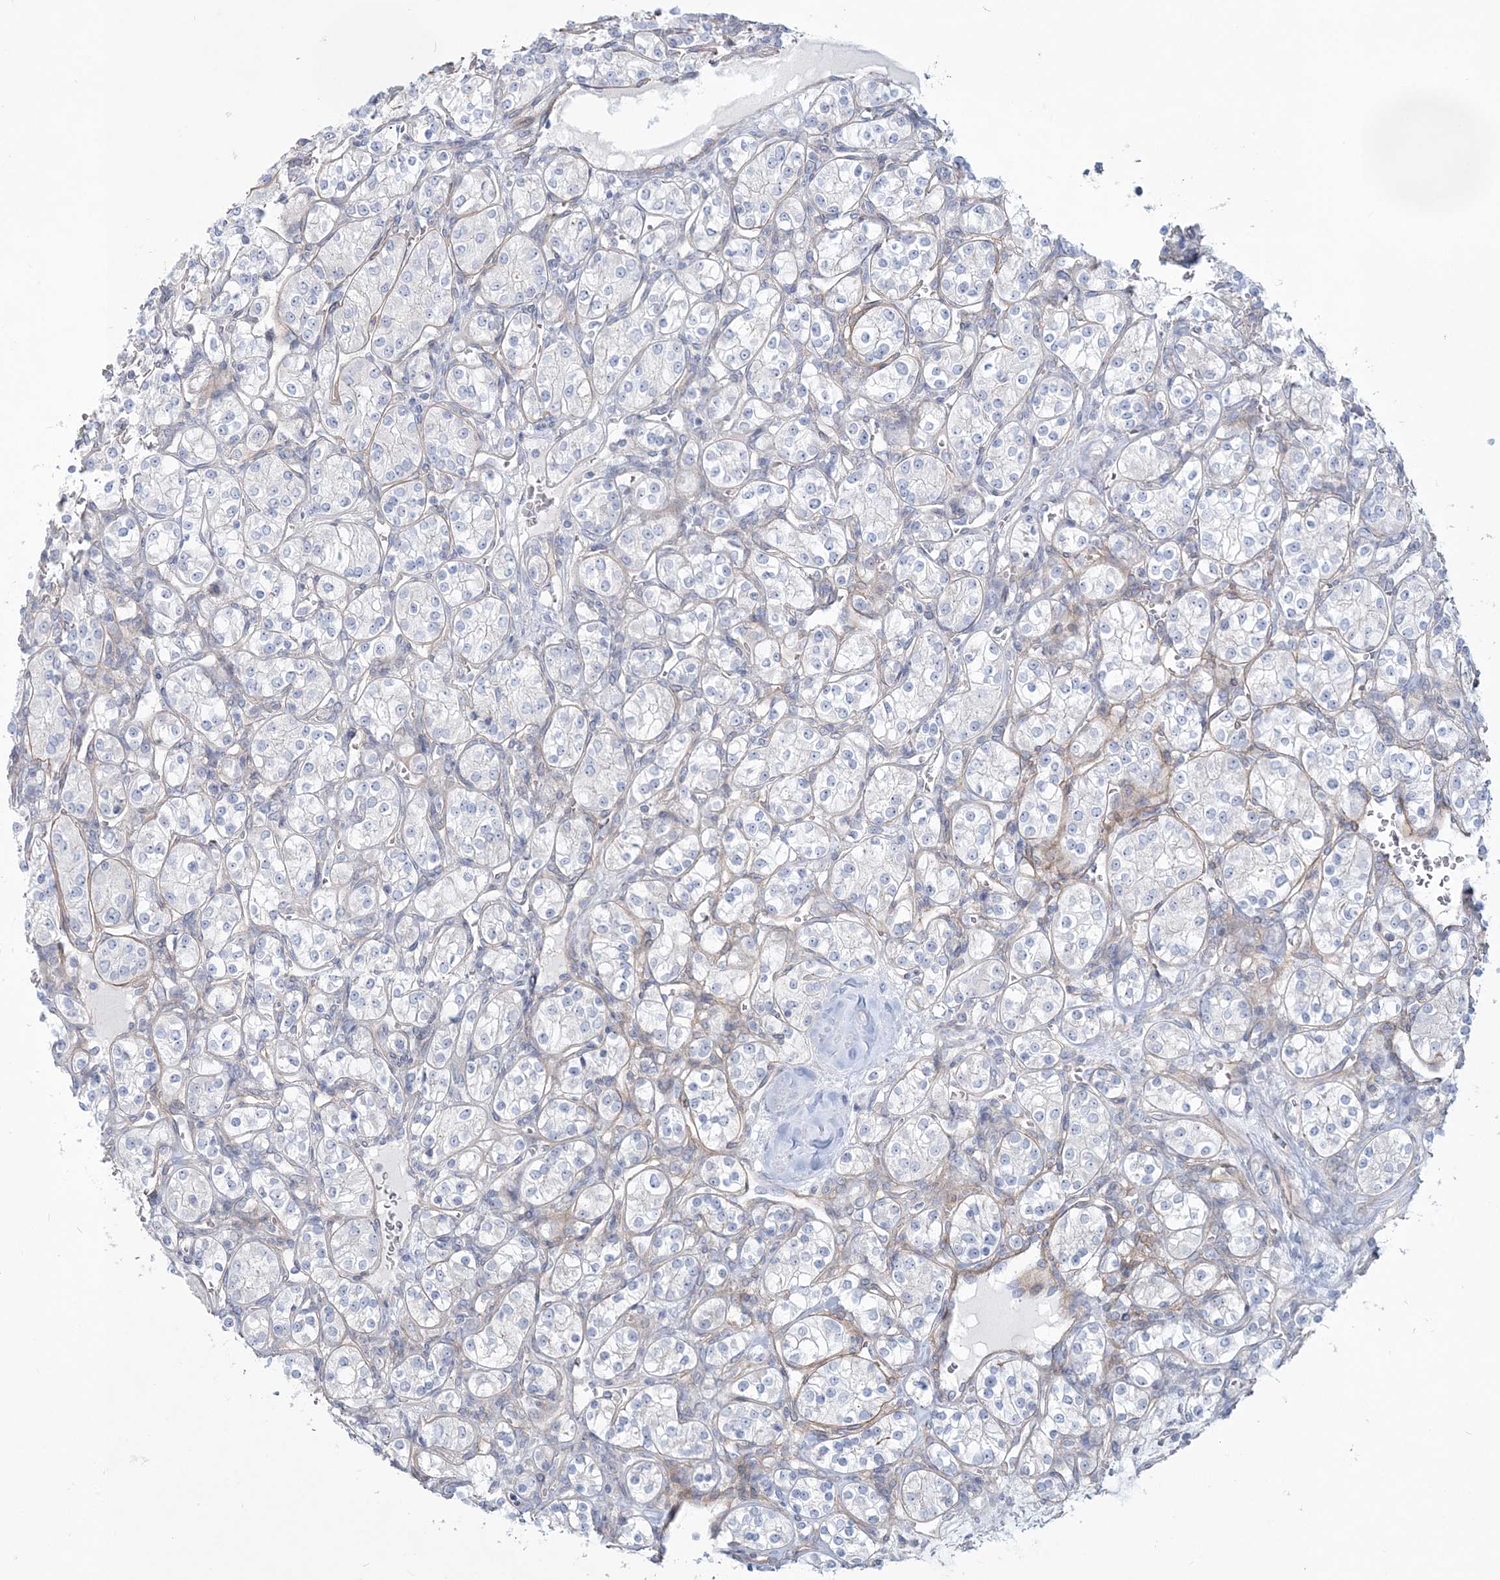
{"staining": {"intensity": "negative", "quantity": "none", "location": "none"}, "tissue": "renal cancer", "cell_type": "Tumor cells", "image_type": "cancer", "snomed": [{"axis": "morphology", "description": "Adenocarcinoma, NOS"}, {"axis": "topography", "description": "Kidney"}], "caption": "A micrograph of adenocarcinoma (renal) stained for a protein exhibits no brown staining in tumor cells.", "gene": "ADGB", "patient": {"sex": "male", "age": 77}}